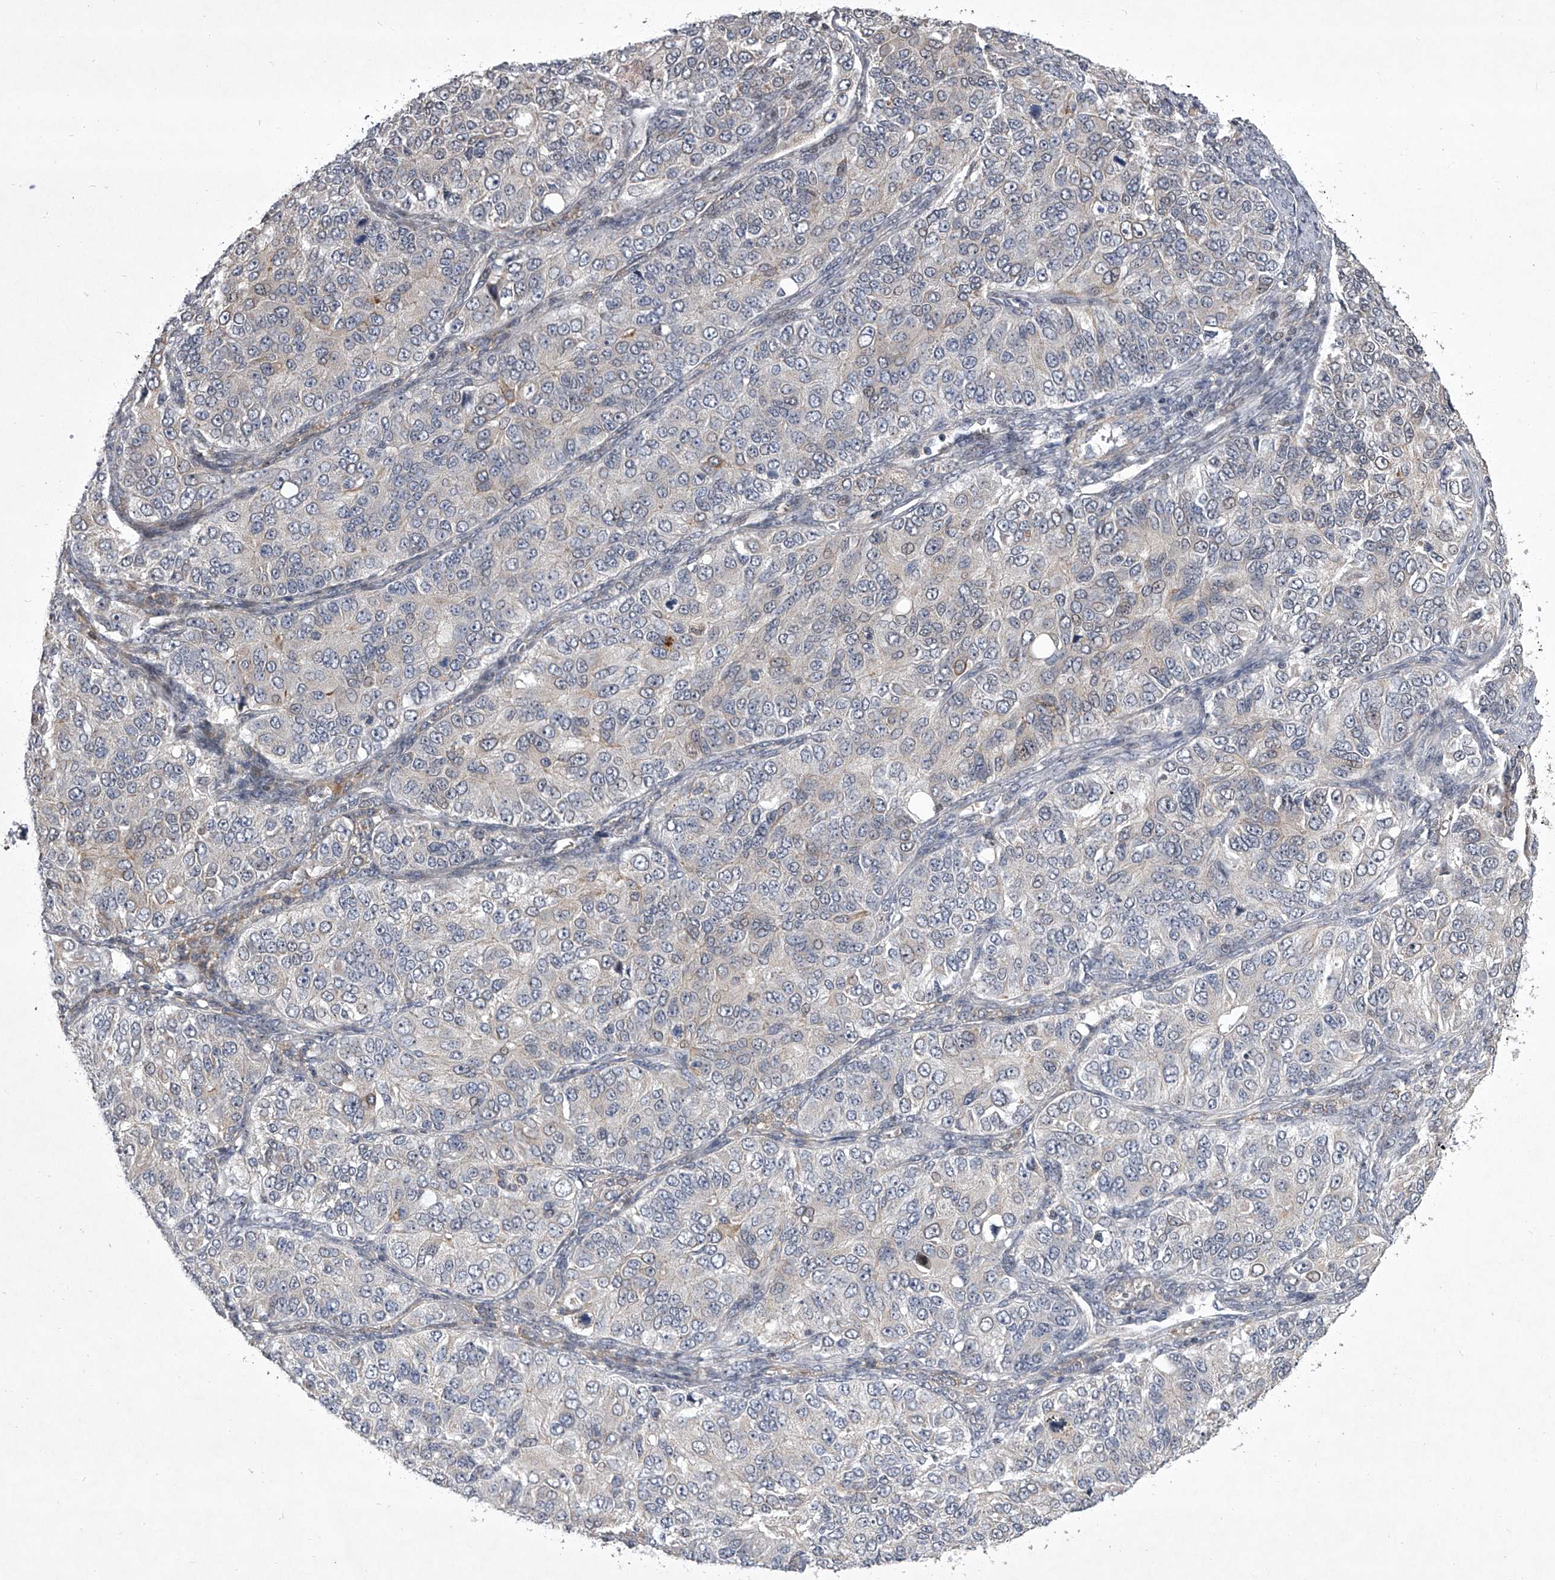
{"staining": {"intensity": "negative", "quantity": "none", "location": "none"}, "tissue": "ovarian cancer", "cell_type": "Tumor cells", "image_type": "cancer", "snomed": [{"axis": "morphology", "description": "Carcinoma, endometroid"}, {"axis": "topography", "description": "Ovary"}], "caption": "Histopathology image shows no significant protein positivity in tumor cells of ovarian cancer.", "gene": "HEATR6", "patient": {"sex": "female", "age": 51}}